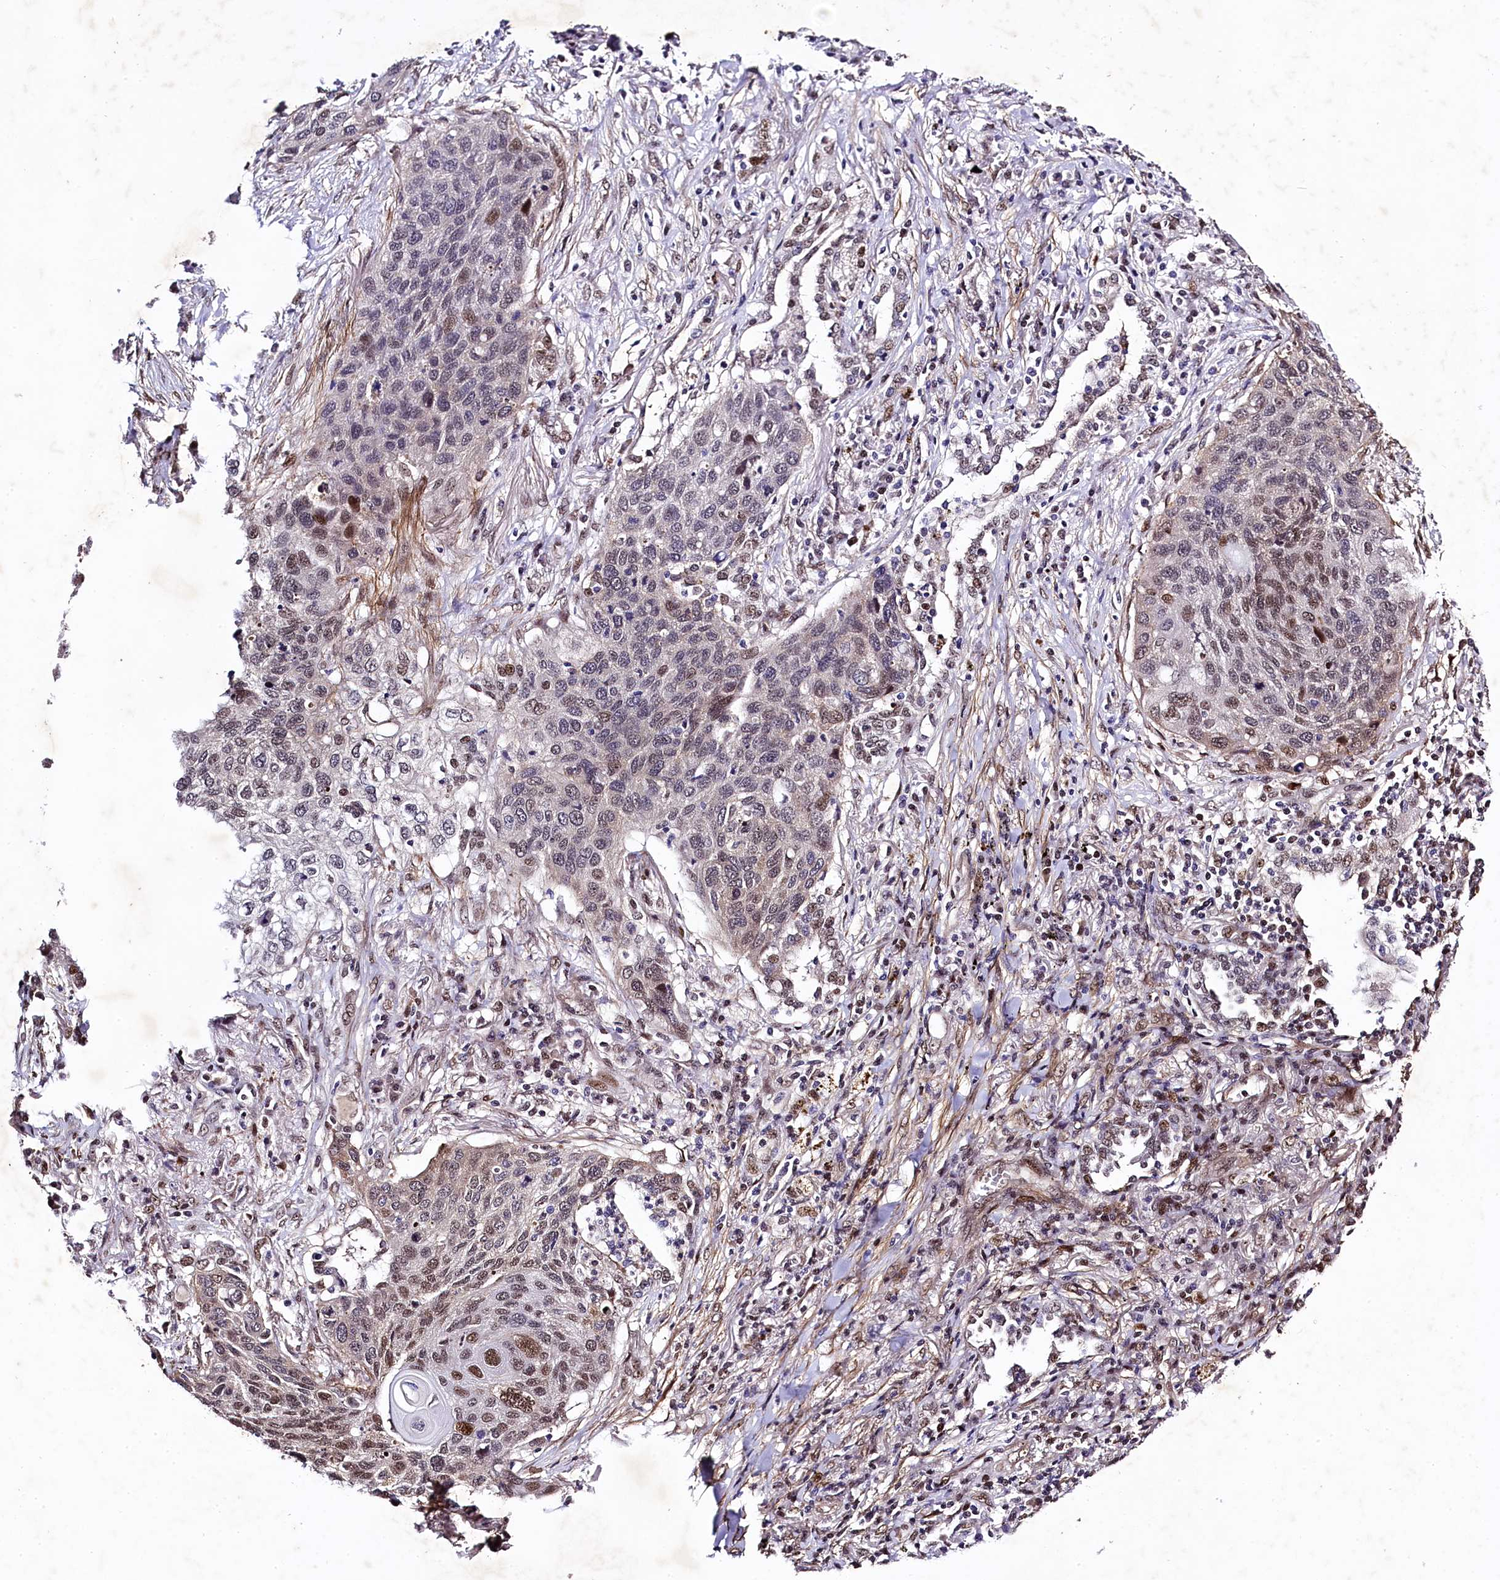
{"staining": {"intensity": "moderate", "quantity": "25%-75%", "location": "nuclear"}, "tissue": "lung cancer", "cell_type": "Tumor cells", "image_type": "cancer", "snomed": [{"axis": "morphology", "description": "Squamous cell carcinoma, NOS"}, {"axis": "topography", "description": "Lung"}], "caption": "Squamous cell carcinoma (lung) tissue reveals moderate nuclear expression in approximately 25%-75% of tumor cells, visualized by immunohistochemistry.", "gene": "SAMD10", "patient": {"sex": "female", "age": 63}}